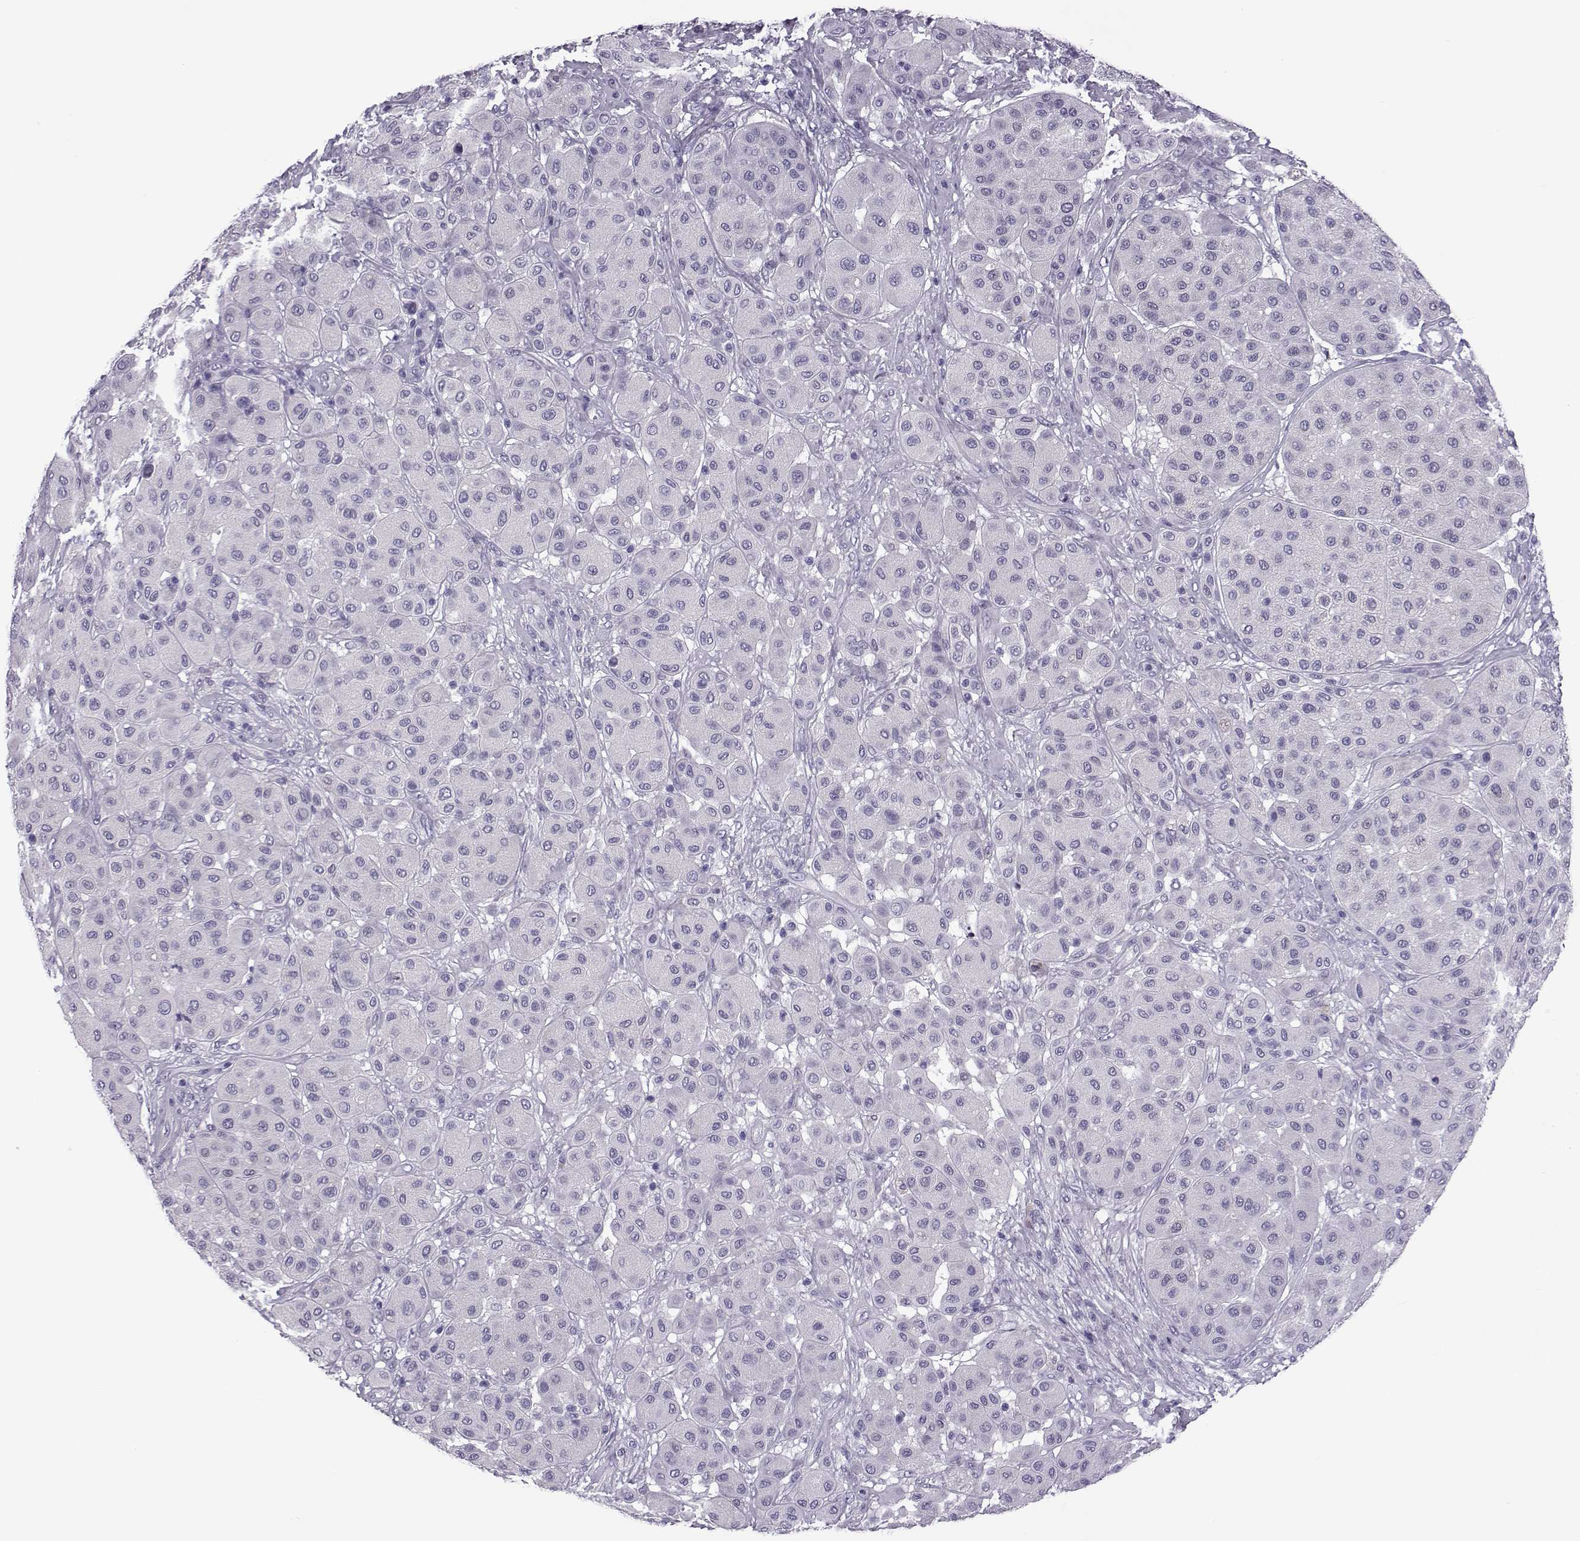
{"staining": {"intensity": "negative", "quantity": "none", "location": "none"}, "tissue": "melanoma", "cell_type": "Tumor cells", "image_type": "cancer", "snomed": [{"axis": "morphology", "description": "Malignant melanoma, Metastatic site"}, {"axis": "topography", "description": "Smooth muscle"}], "caption": "Malignant melanoma (metastatic site) stained for a protein using IHC exhibits no staining tumor cells.", "gene": "OIP5", "patient": {"sex": "male", "age": 41}}